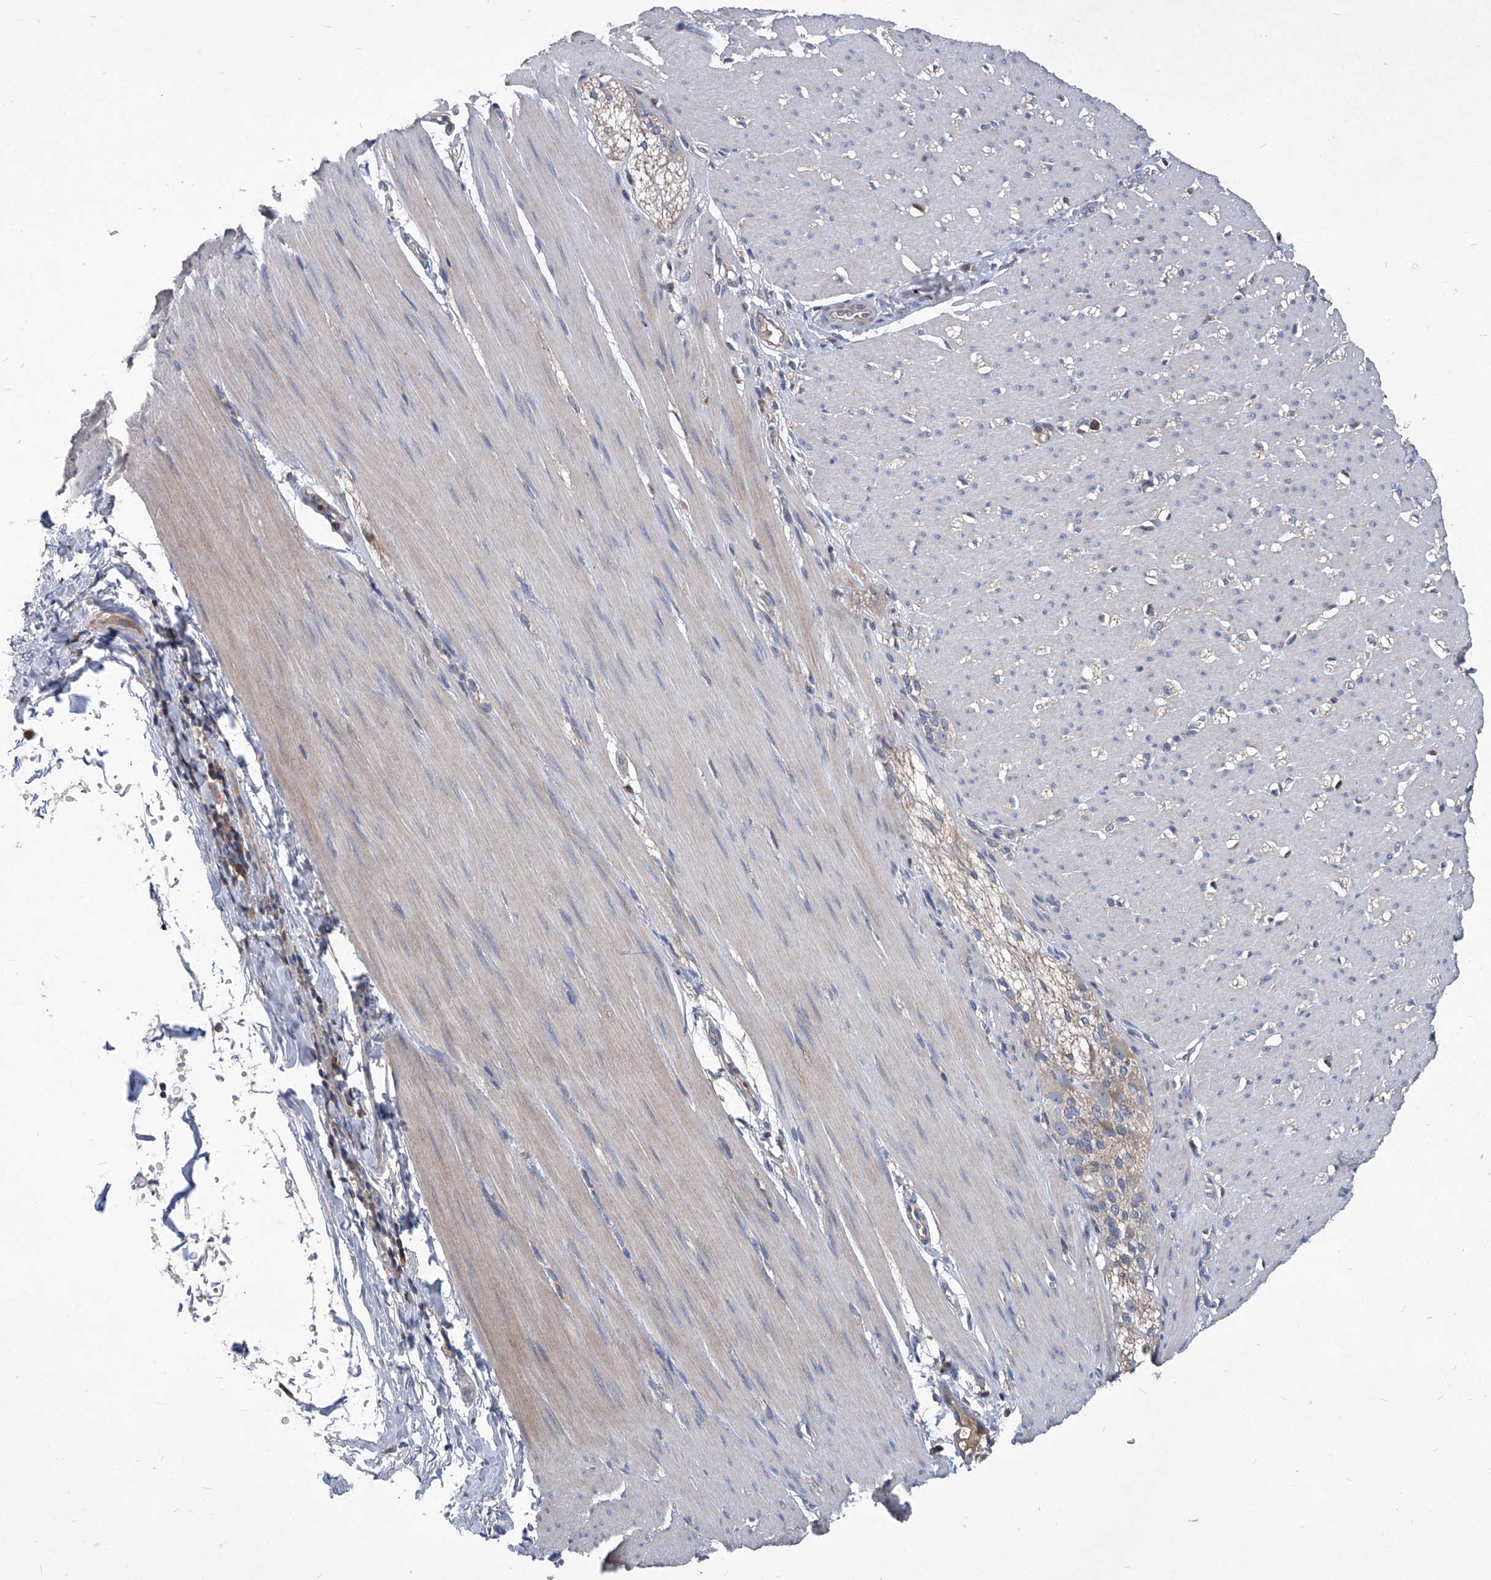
{"staining": {"intensity": "weak", "quantity": "<25%", "location": "cytoplasmic/membranous"}, "tissue": "smooth muscle", "cell_type": "Smooth muscle cells", "image_type": "normal", "snomed": [{"axis": "morphology", "description": "Normal tissue, NOS"}, {"axis": "morphology", "description": "Adenocarcinoma, NOS"}, {"axis": "topography", "description": "Colon"}, {"axis": "topography", "description": "Peripheral nerve tissue"}], "caption": "High magnification brightfield microscopy of normal smooth muscle stained with DAB (3,3'-diaminobenzidine) (brown) and counterstained with hematoxylin (blue): smooth muscle cells show no significant positivity.", "gene": "EPHA8", "patient": {"sex": "male", "age": 14}}